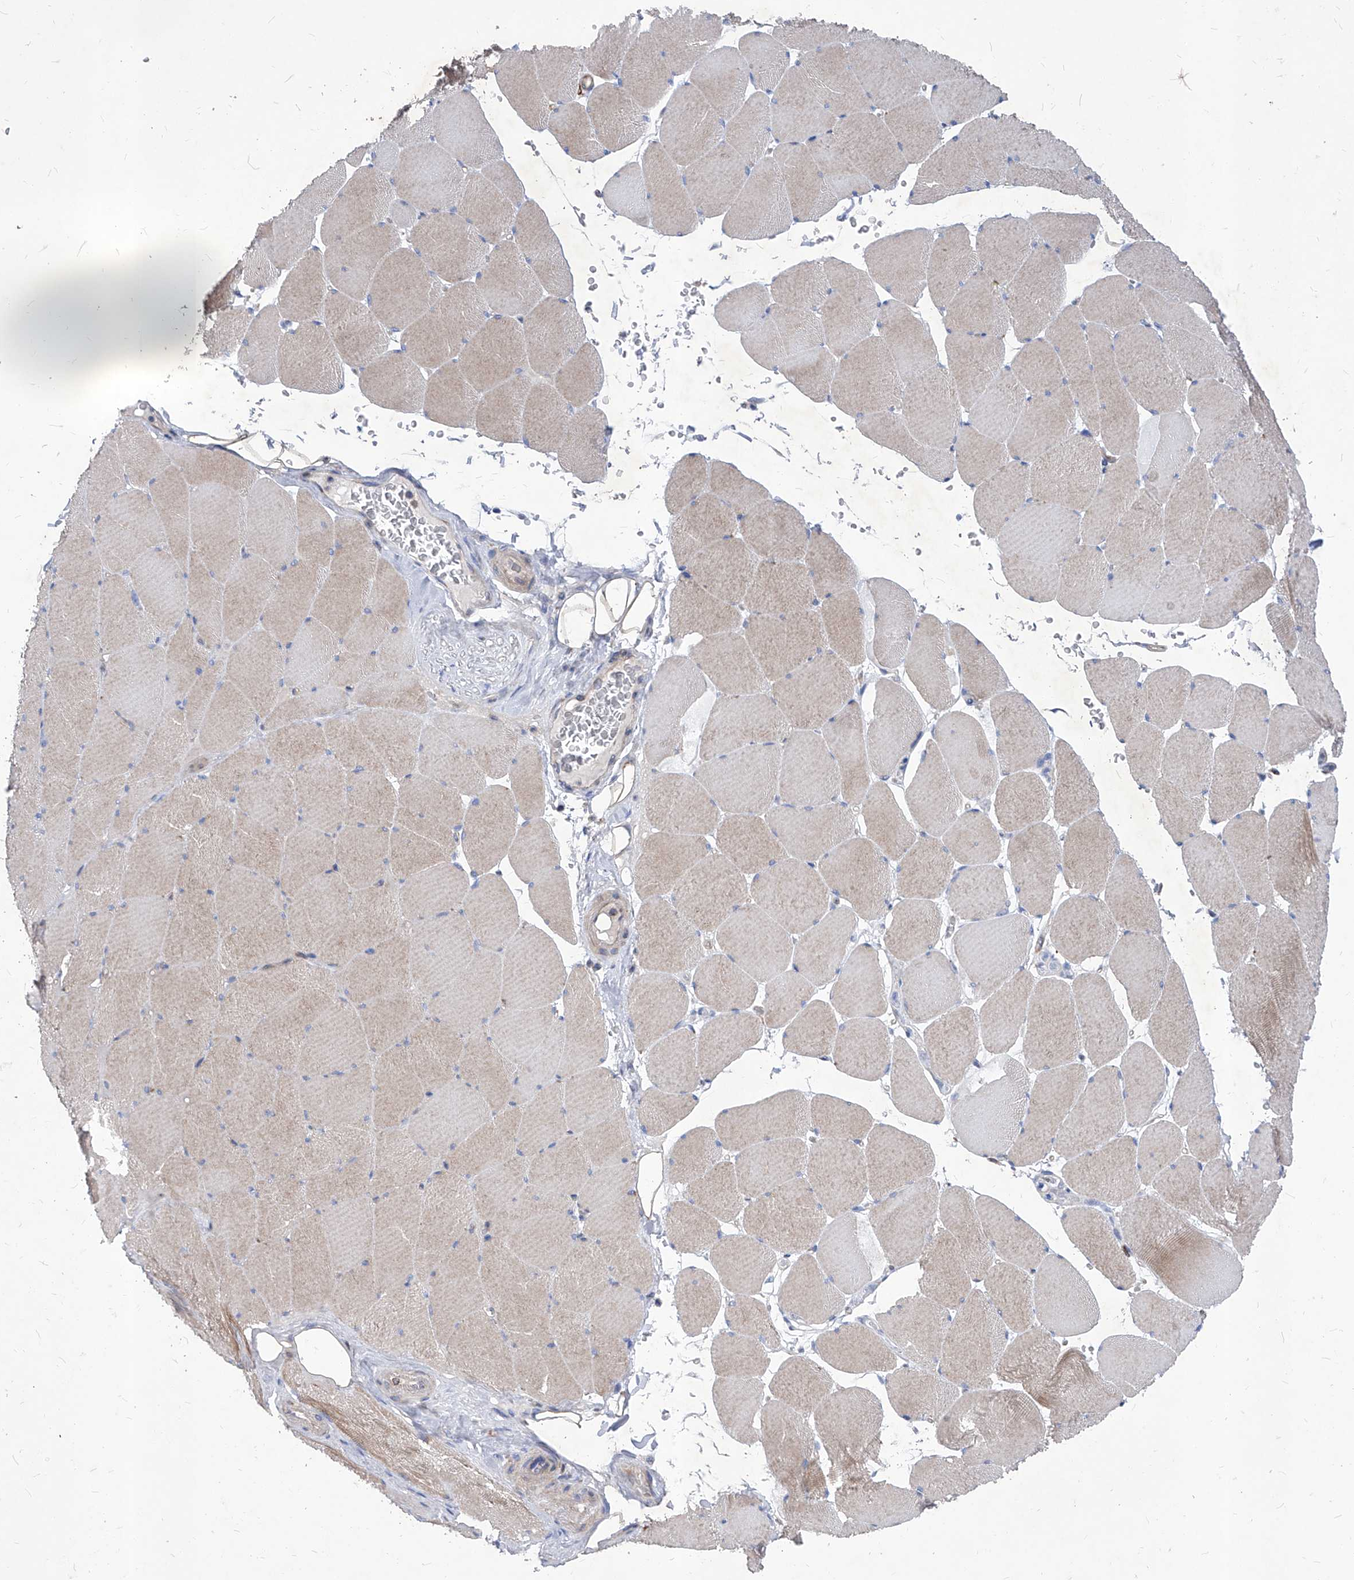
{"staining": {"intensity": "moderate", "quantity": "<25%", "location": "cytoplasmic/membranous"}, "tissue": "skeletal muscle", "cell_type": "Myocytes", "image_type": "normal", "snomed": [{"axis": "morphology", "description": "Normal tissue, NOS"}, {"axis": "topography", "description": "Skeletal muscle"}, {"axis": "topography", "description": "Head-Neck"}], "caption": "The image displays immunohistochemical staining of normal skeletal muscle. There is moderate cytoplasmic/membranous positivity is identified in about <25% of myocytes. (DAB = brown stain, brightfield microscopy at high magnification).", "gene": "UBOX5", "patient": {"sex": "male", "age": 66}}